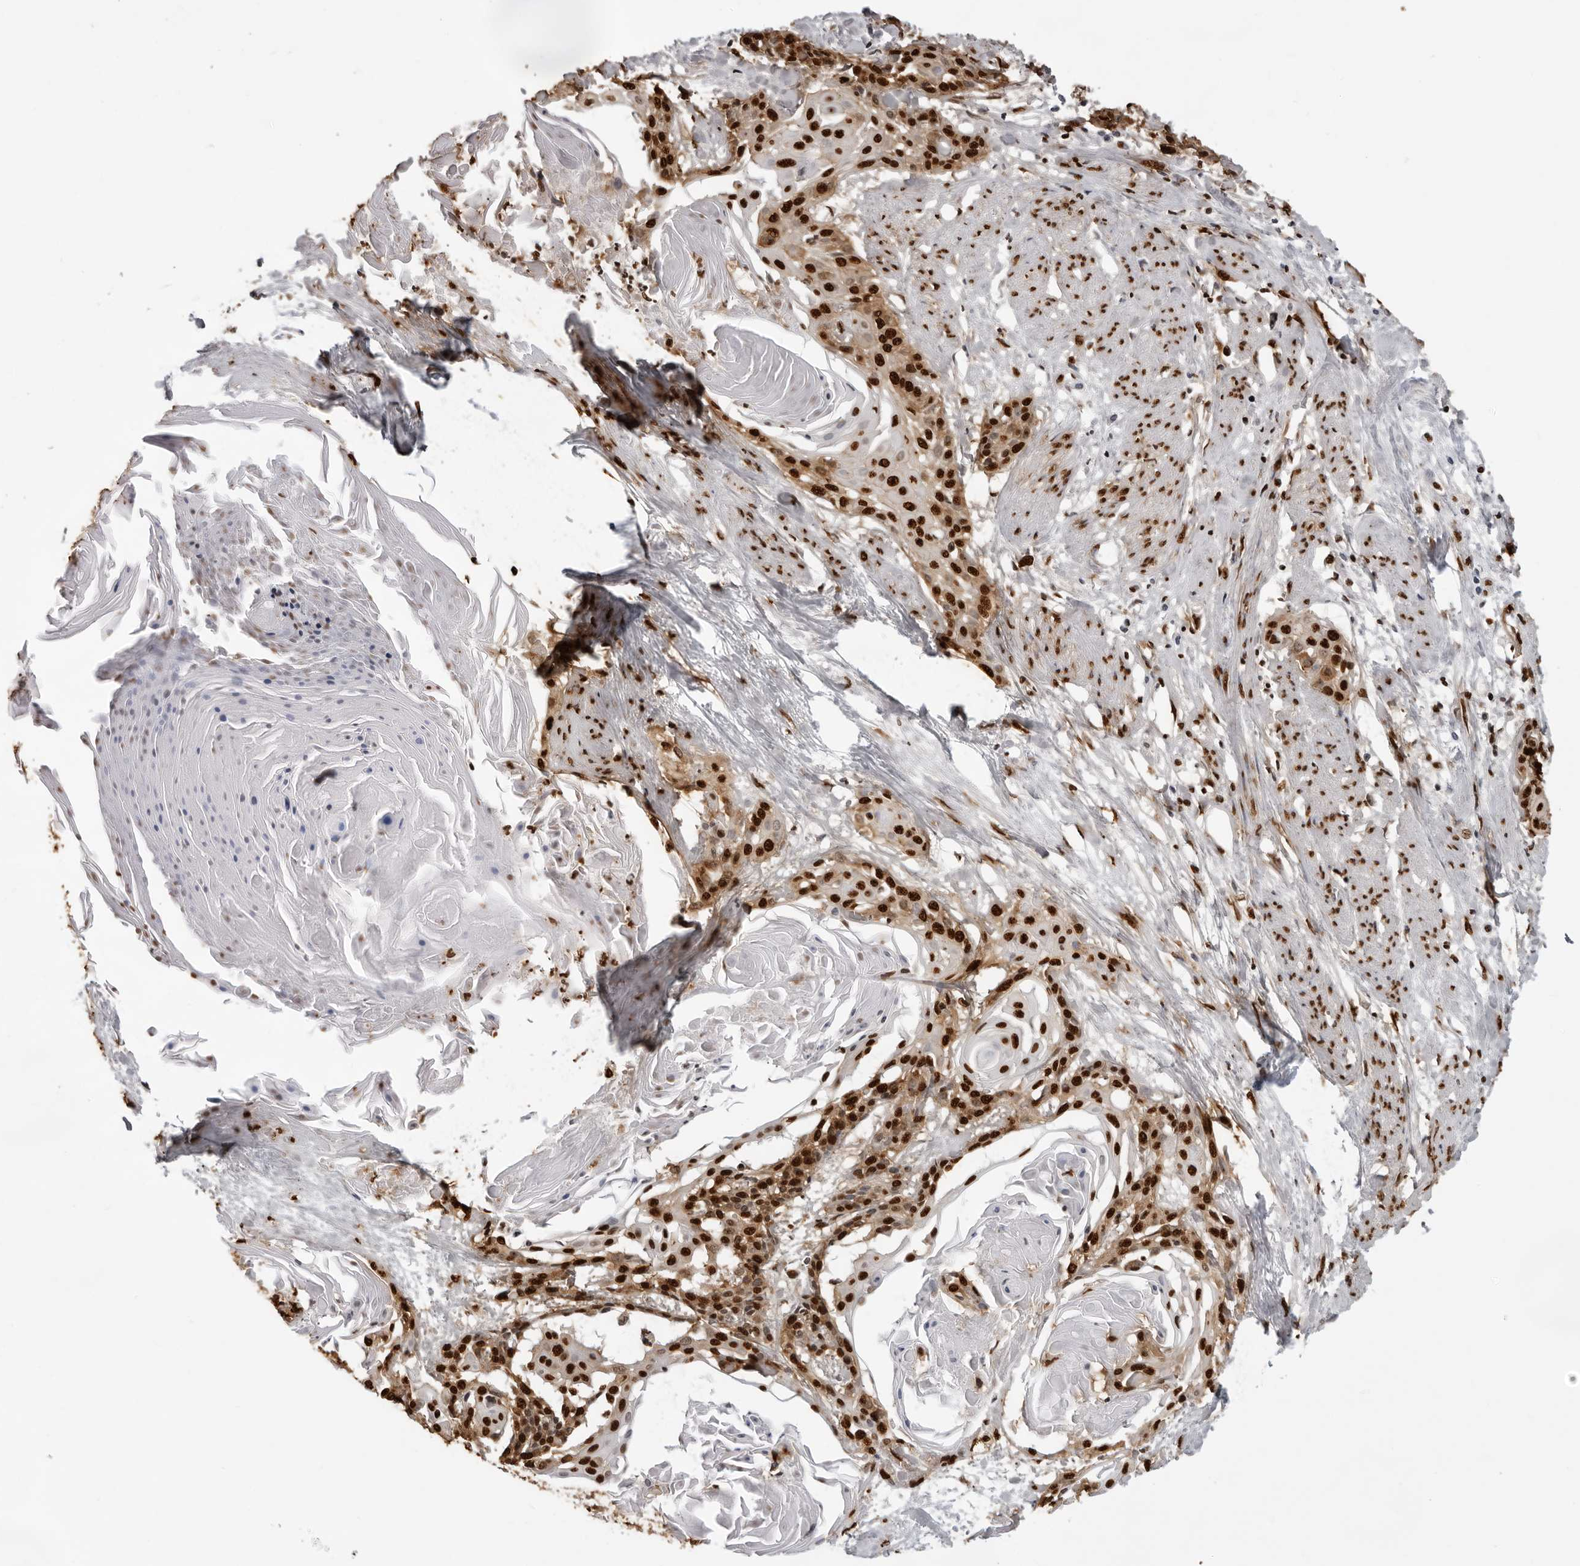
{"staining": {"intensity": "strong", "quantity": ">75%", "location": "nuclear"}, "tissue": "cervical cancer", "cell_type": "Tumor cells", "image_type": "cancer", "snomed": [{"axis": "morphology", "description": "Squamous cell carcinoma, NOS"}, {"axis": "topography", "description": "Cervix"}], "caption": "A high amount of strong nuclear positivity is appreciated in about >75% of tumor cells in cervical cancer tissue.", "gene": "ZFP91", "patient": {"sex": "female", "age": 57}}